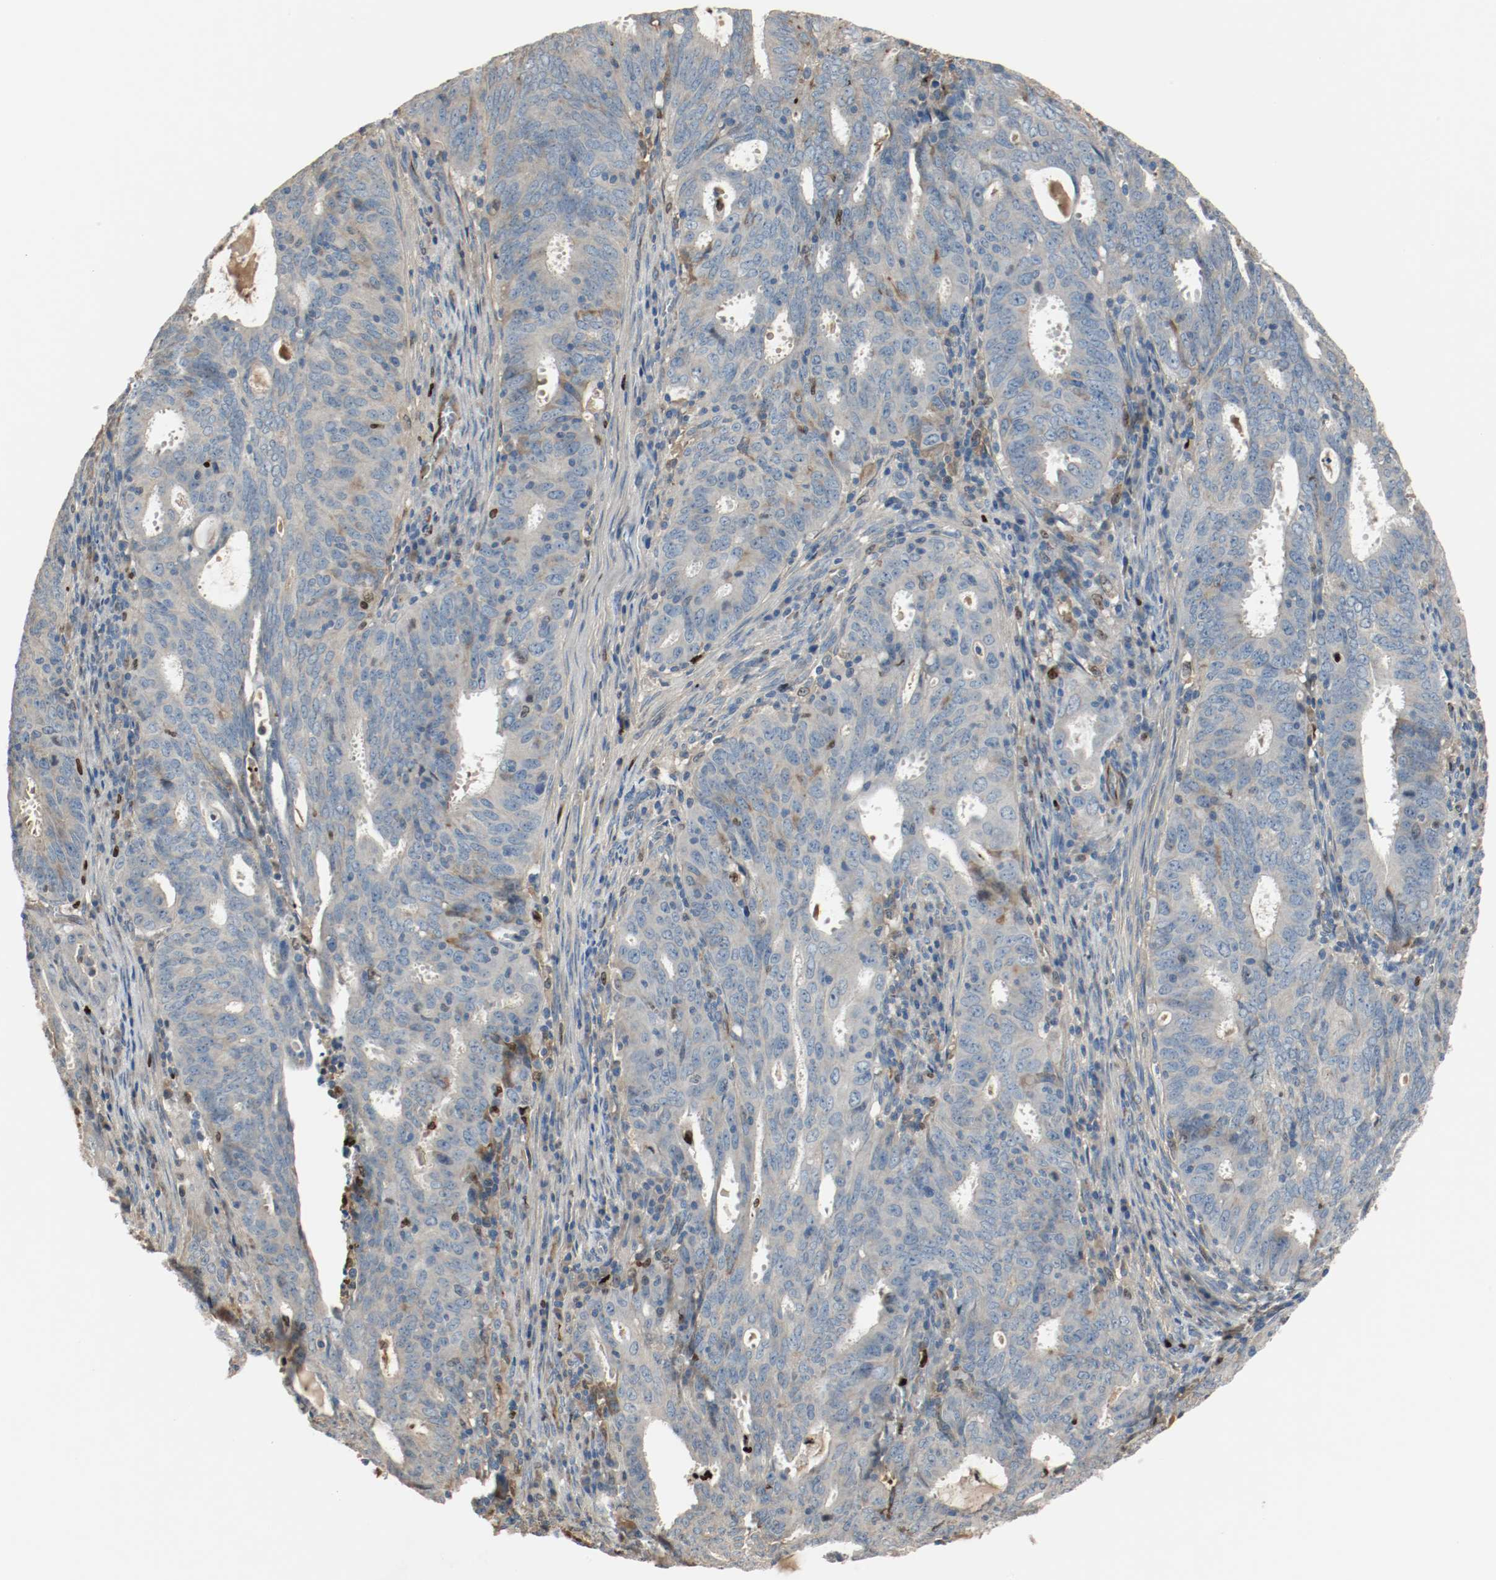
{"staining": {"intensity": "negative", "quantity": "none", "location": "none"}, "tissue": "cervical cancer", "cell_type": "Tumor cells", "image_type": "cancer", "snomed": [{"axis": "morphology", "description": "Adenocarcinoma, NOS"}, {"axis": "topography", "description": "Cervix"}], "caption": "This image is of cervical cancer stained with immunohistochemistry to label a protein in brown with the nuclei are counter-stained blue. There is no expression in tumor cells.", "gene": "BLK", "patient": {"sex": "female", "age": 44}}